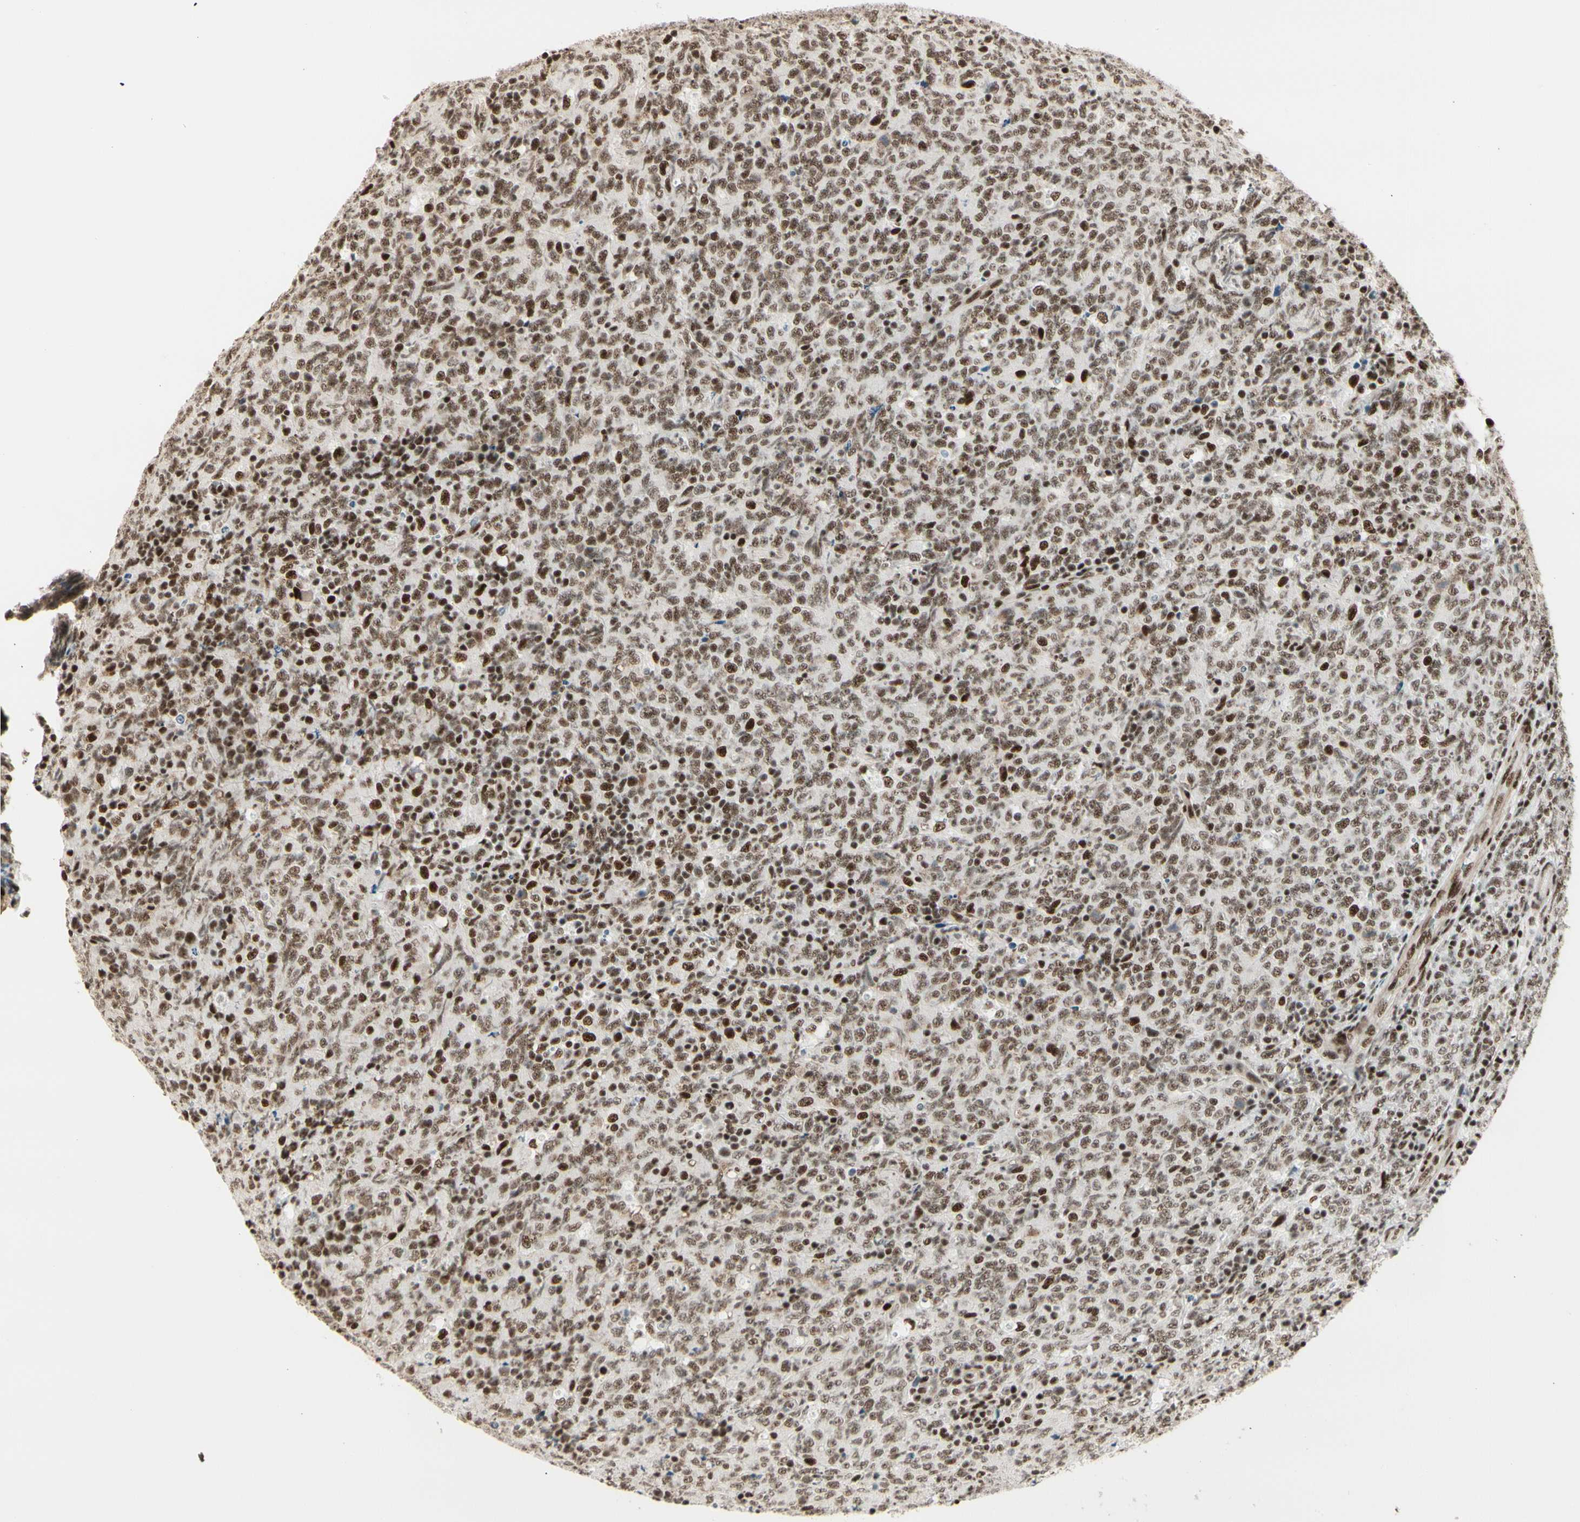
{"staining": {"intensity": "strong", "quantity": ">75%", "location": "nuclear"}, "tissue": "lymphoma", "cell_type": "Tumor cells", "image_type": "cancer", "snomed": [{"axis": "morphology", "description": "Malignant lymphoma, non-Hodgkin's type, High grade"}, {"axis": "topography", "description": "Tonsil"}], "caption": "Immunohistochemical staining of human lymphoma reveals high levels of strong nuclear staining in about >75% of tumor cells.", "gene": "HEXIM1", "patient": {"sex": "female", "age": 36}}